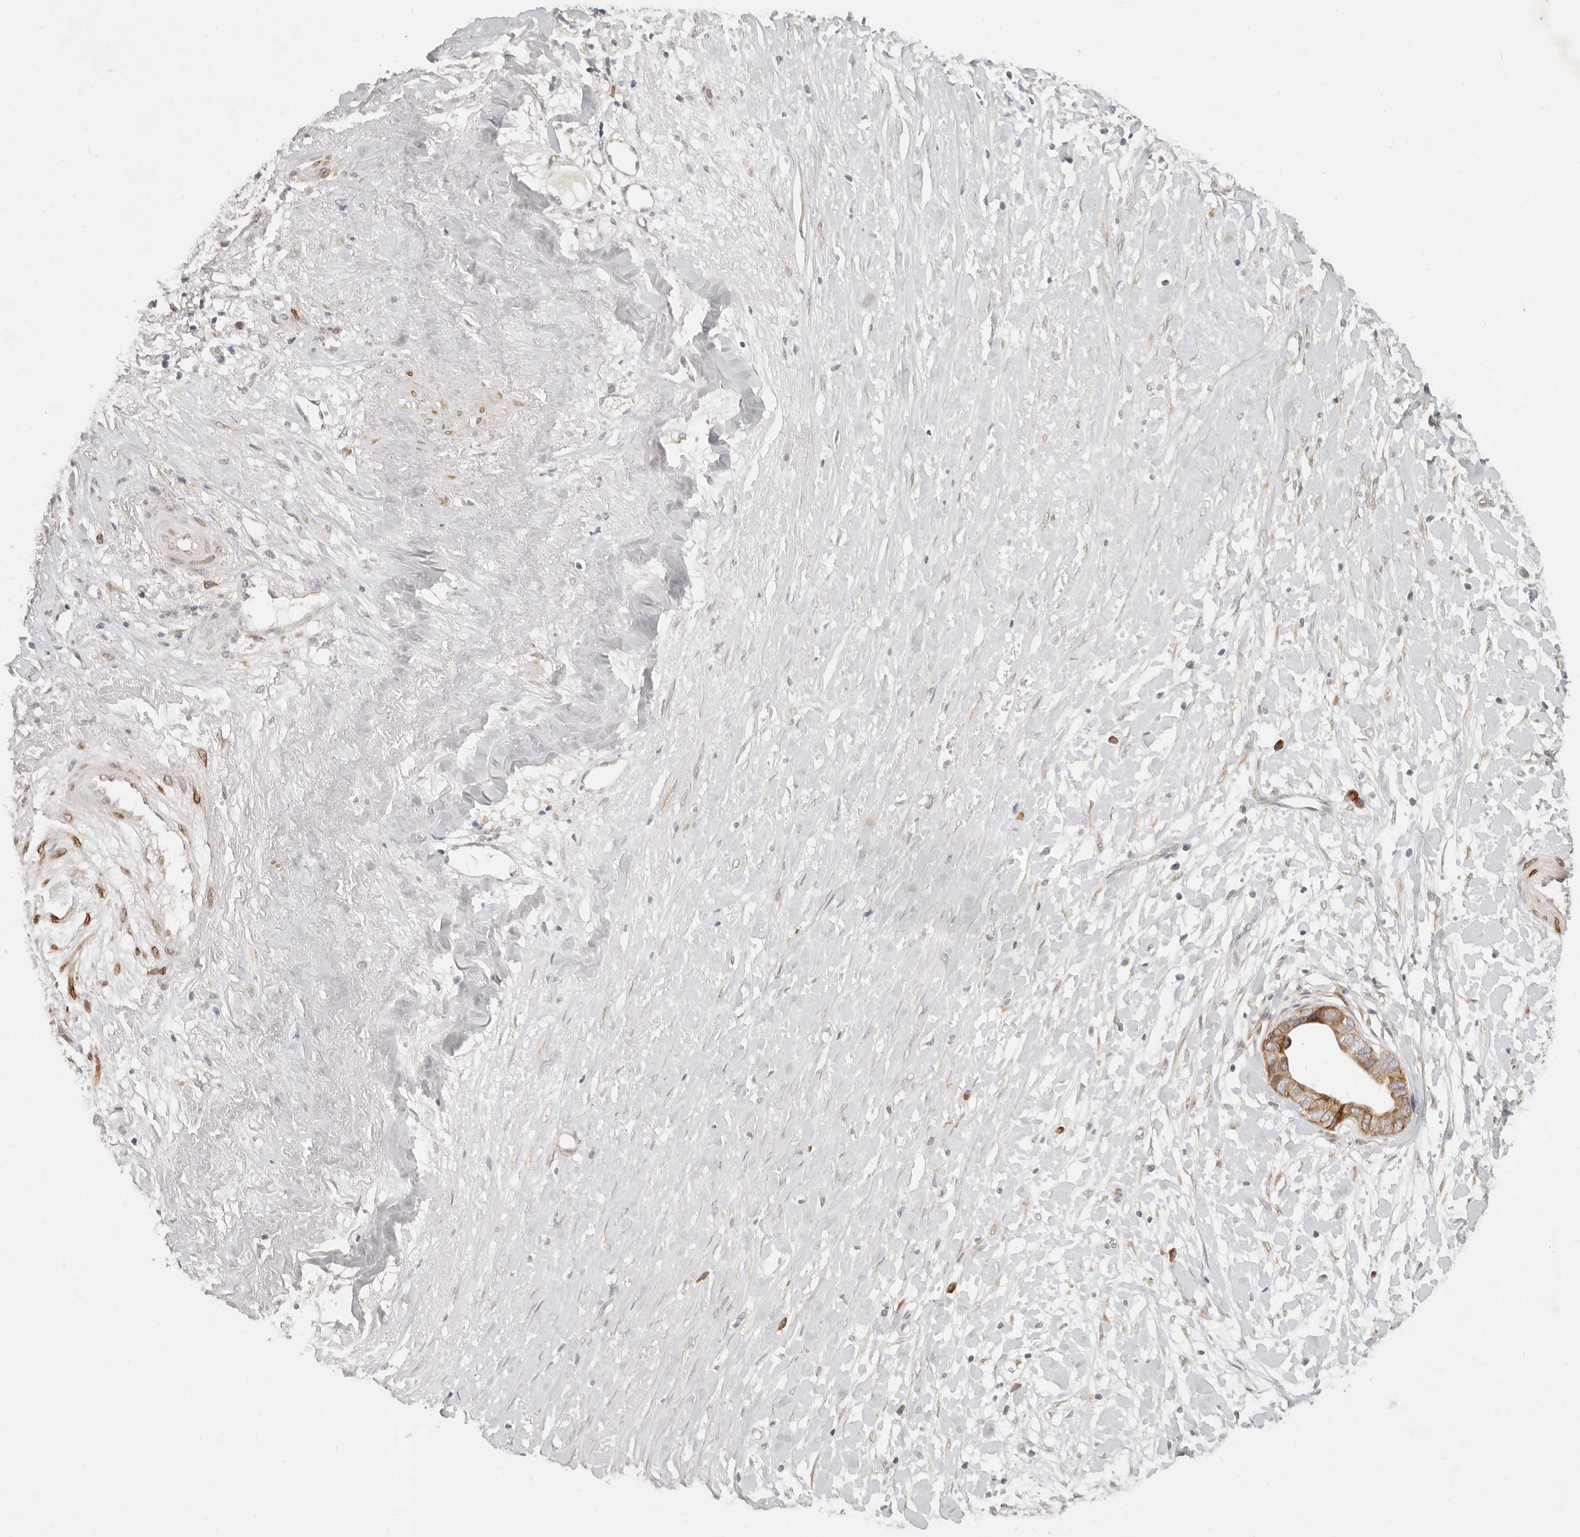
{"staining": {"intensity": "strong", "quantity": ">75%", "location": "cytoplasmic/membranous"}, "tissue": "liver cancer", "cell_type": "Tumor cells", "image_type": "cancer", "snomed": [{"axis": "morphology", "description": "Cholangiocarcinoma"}, {"axis": "topography", "description": "Liver"}], "caption": "An image of human liver cholangiocarcinoma stained for a protein reveals strong cytoplasmic/membranous brown staining in tumor cells.", "gene": "PABPC4", "patient": {"sex": "female", "age": 79}}